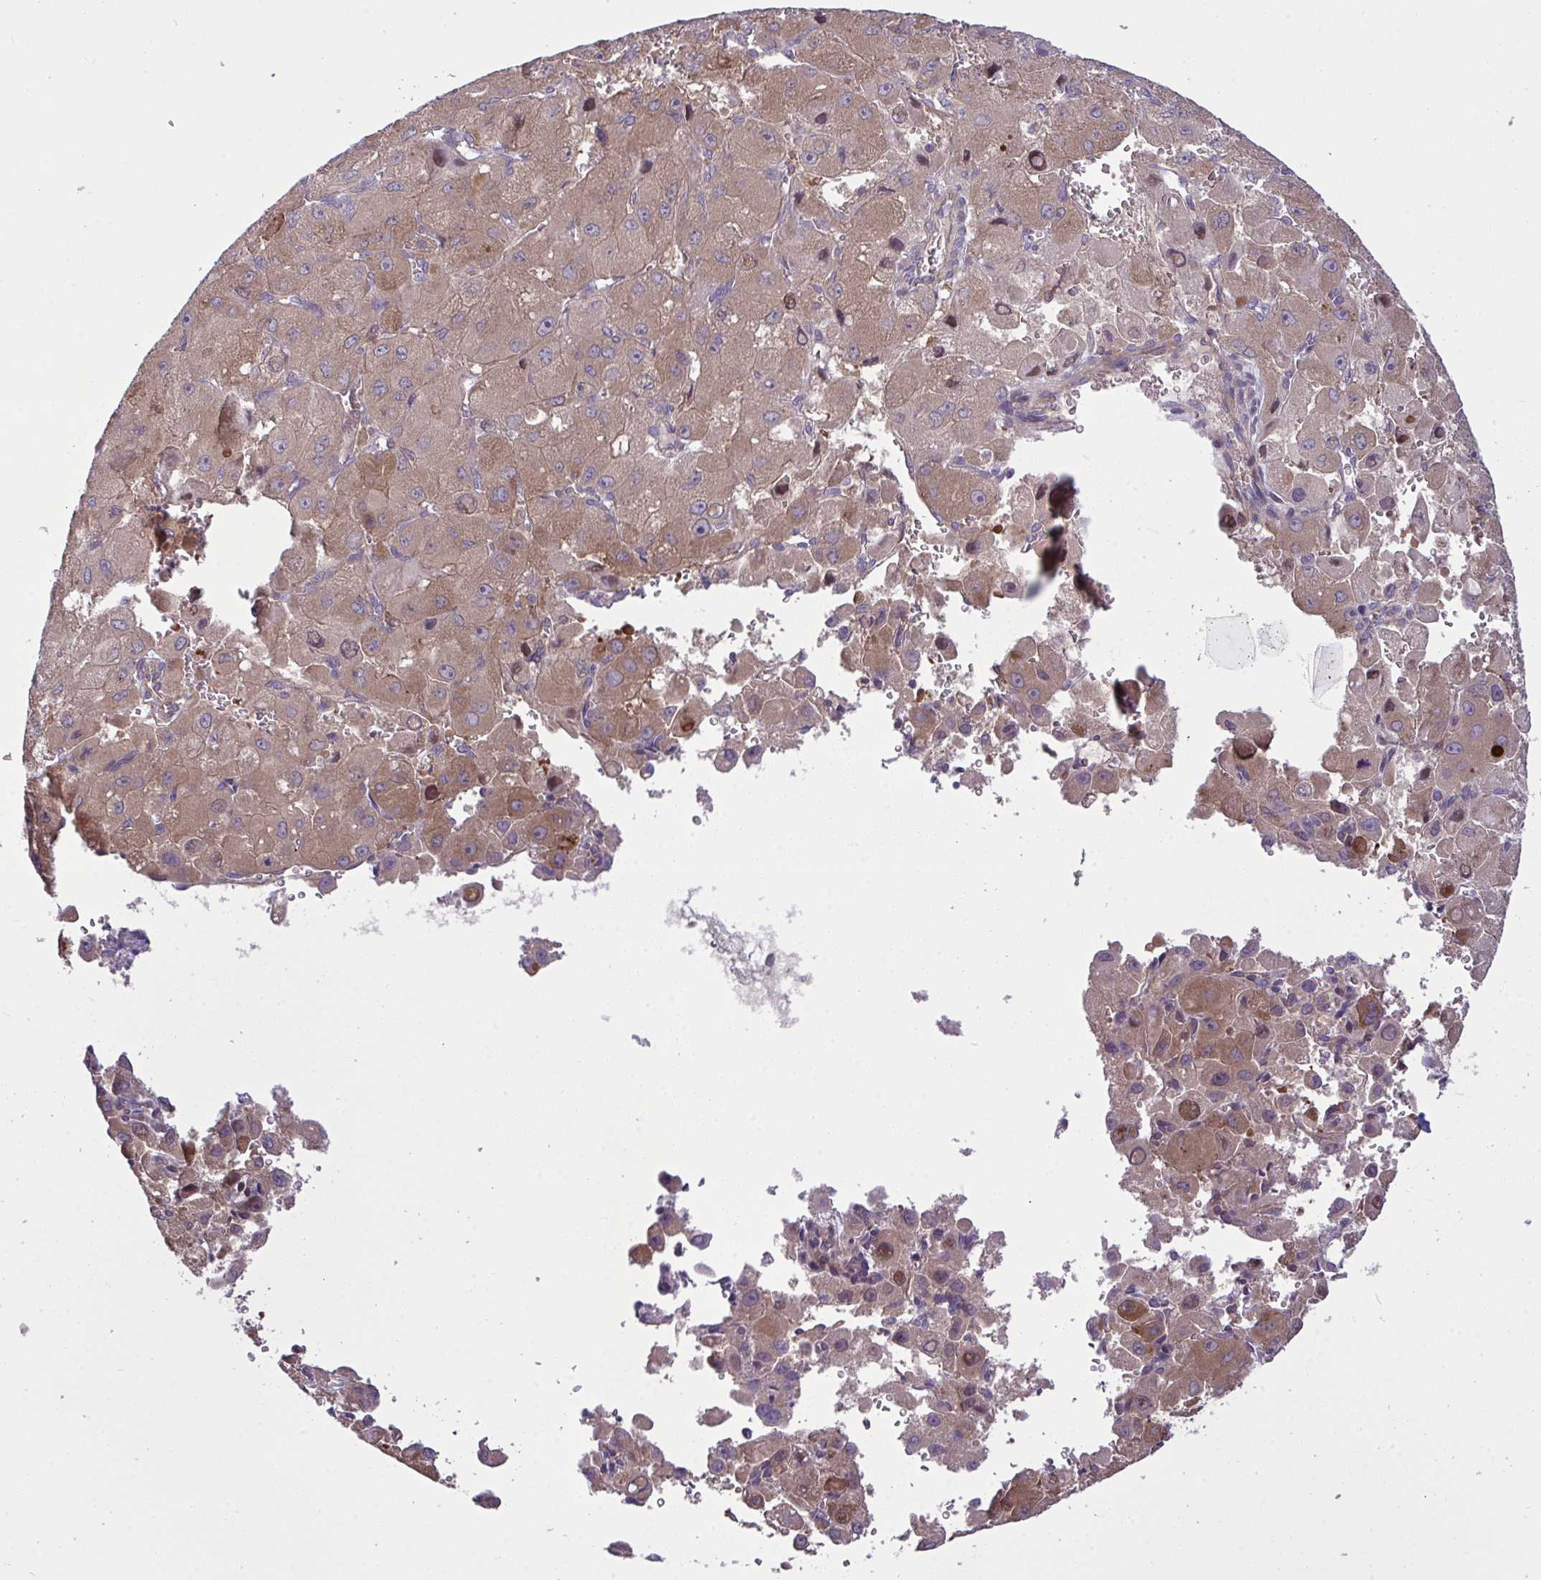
{"staining": {"intensity": "moderate", "quantity": ">75%", "location": "cytoplasmic/membranous"}, "tissue": "liver cancer", "cell_type": "Tumor cells", "image_type": "cancer", "snomed": [{"axis": "morphology", "description": "Carcinoma, Hepatocellular, NOS"}, {"axis": "topography", "description": "Liver"}], "caption": "Protein expression analysis of liver cancer (hepatocellular carcinoma) exhibits moderate cytoplasmic/membranous expression in about >75% of tumor cells.", "gene": "GRB14", "patient": {"sex": "male", "age": 27}}